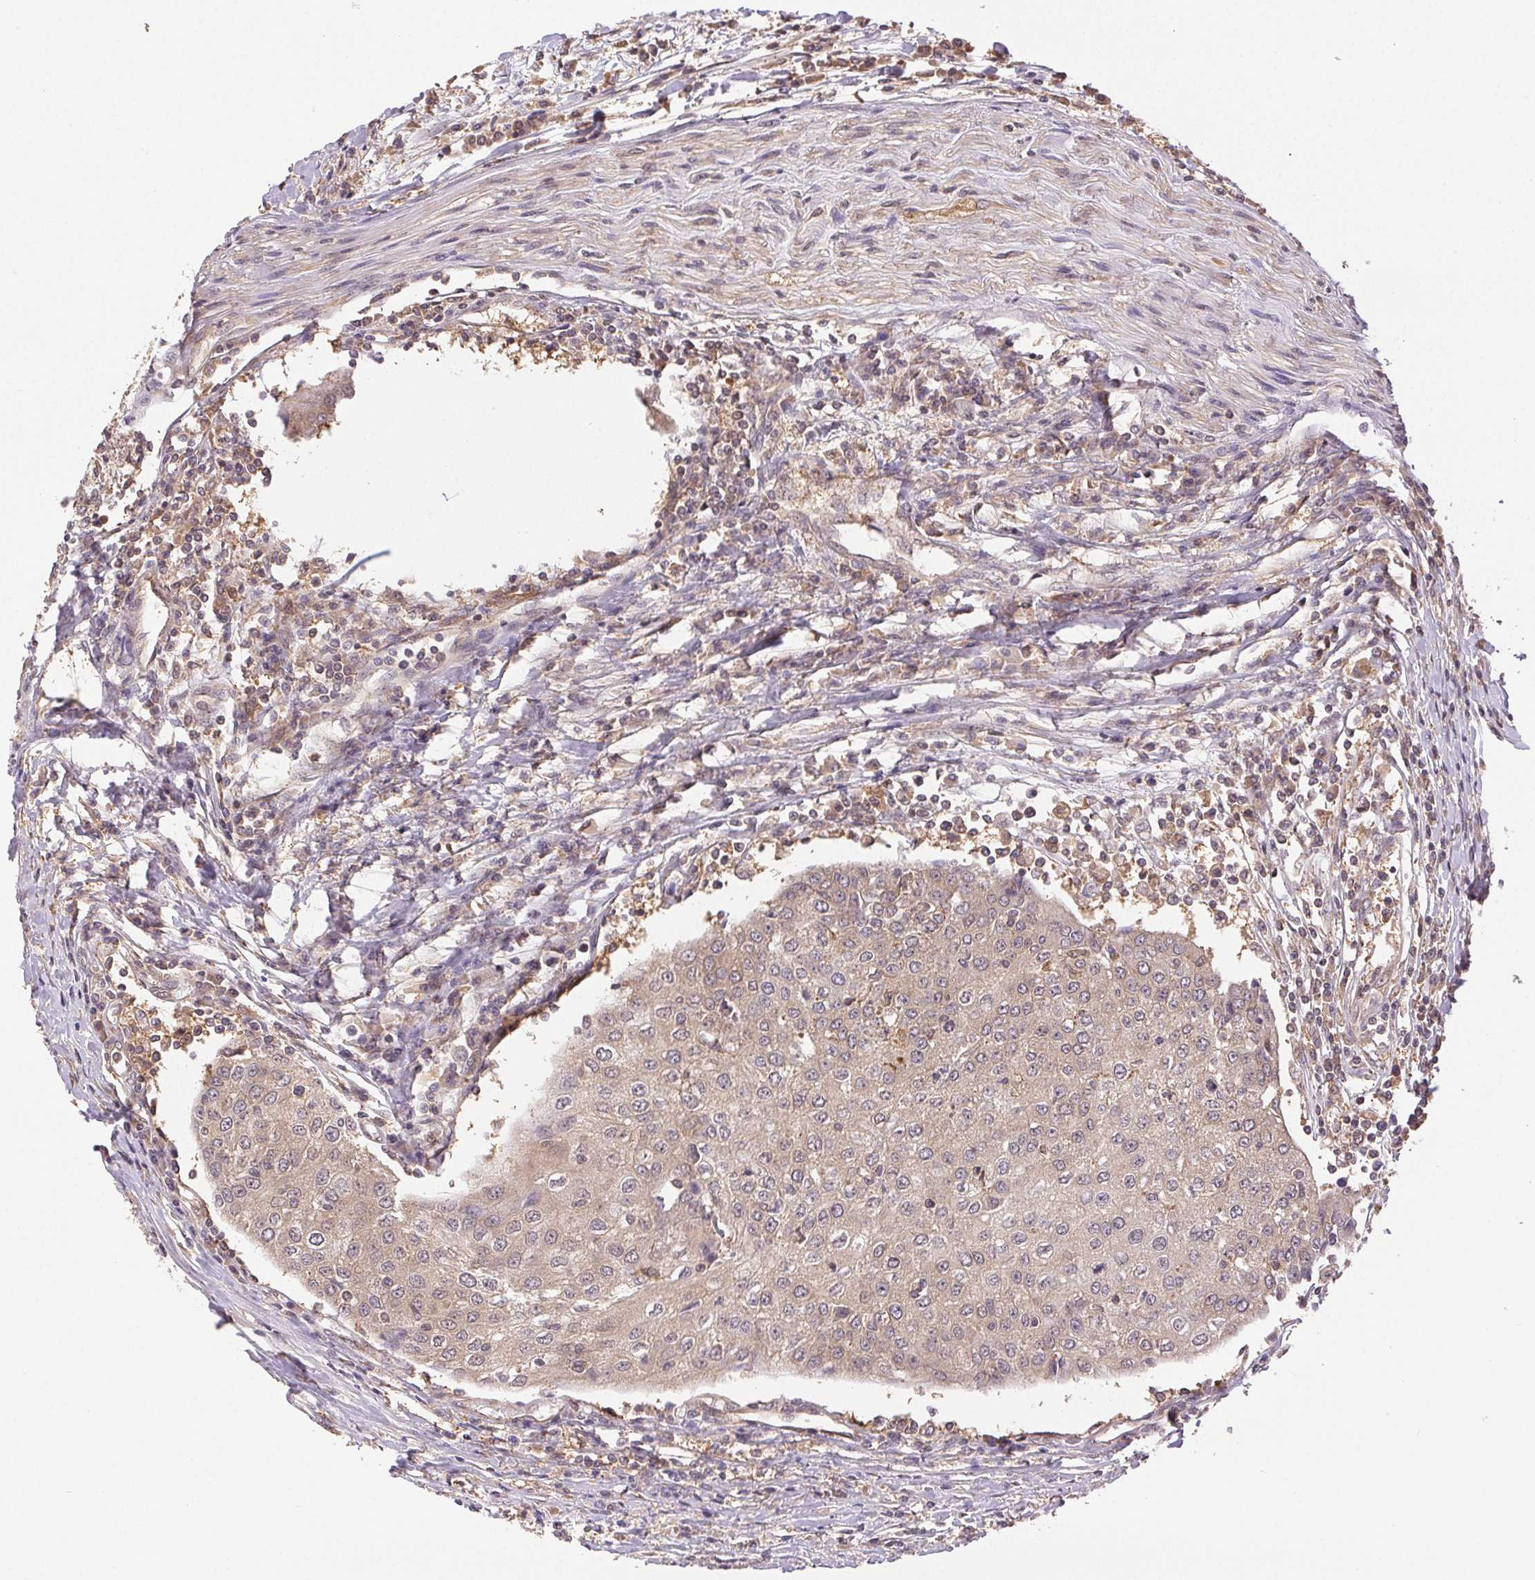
{"staining": {"intensity": "negative", "quantity": "none", "location": "none"}, "tissue": "urothelial cancer", "cell_type": "Tumor cells", "image_type": "cancer", "snomed": [{"axis": "morphology", "description": "Urothelial carcinoma, High grade"}, {"axis": "topography", "description": "Urinary bladder"}], "caption": "Immunohistochemistry (IHC) of urothelial cancer exhibits no staining in tumor cells. (DAB IHC, high magnification).", "gene": "GDI2", "patient": {"sex": "female", "age": 85}}